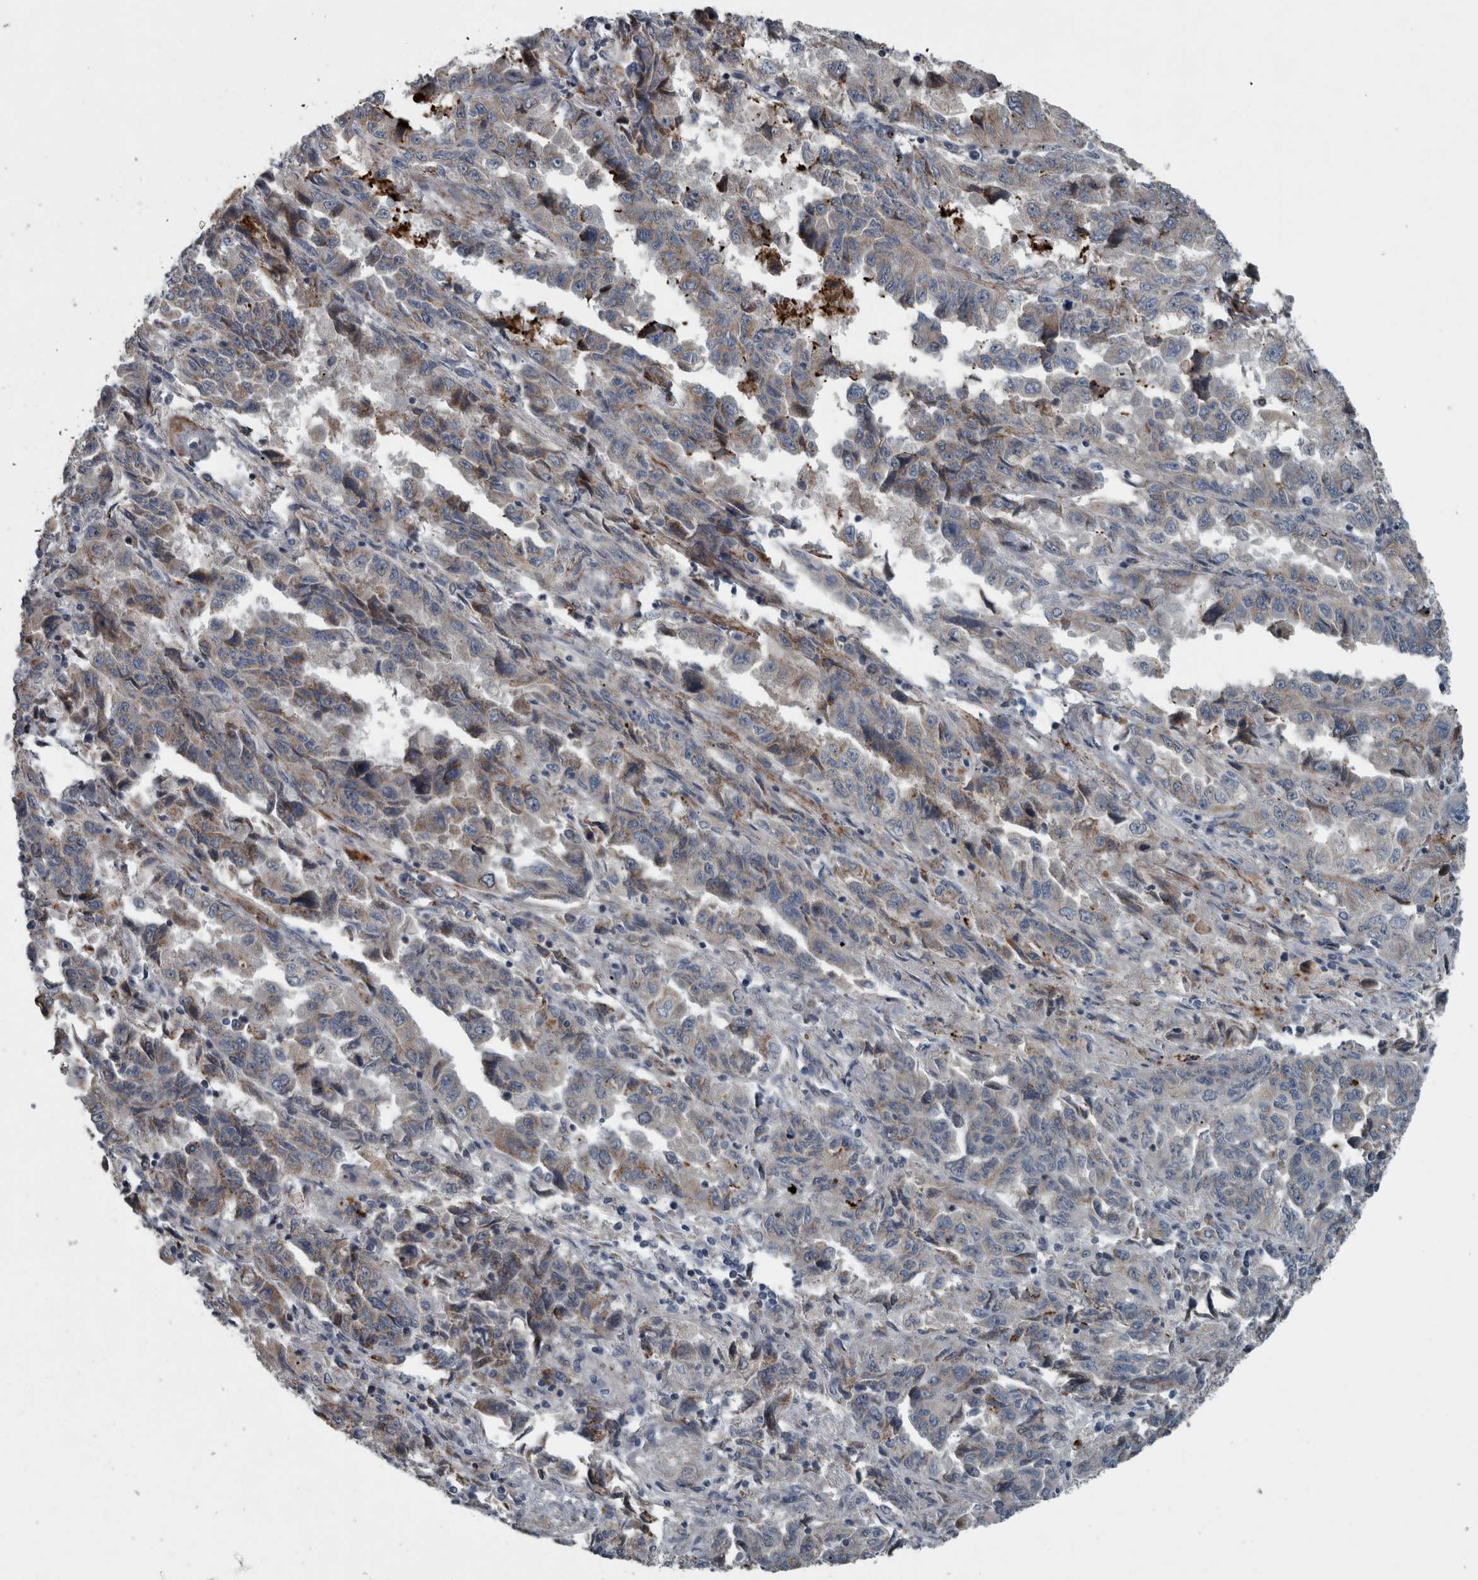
{"staining": {"intensity": "moderate", "quantity": "<25%", "location": "cytoplasmic/membranous"}, "tissue": "lung cancer", "cell_type": "Tumor cells", "image_type": "cancer", "snomed": [{"axis": "morphology", "description": "Adenocarcinoma, NOS"}, {"axis": "topography", "description": "Lung"}], "caption": "Immunohistochemical staining of lung cancer displays low levels of moderate cytoplasmic/membranous protein staining in about <25% of tumor cells.", "gene": "ZNF345", "patient": {"sex": "female", "age": 51}}